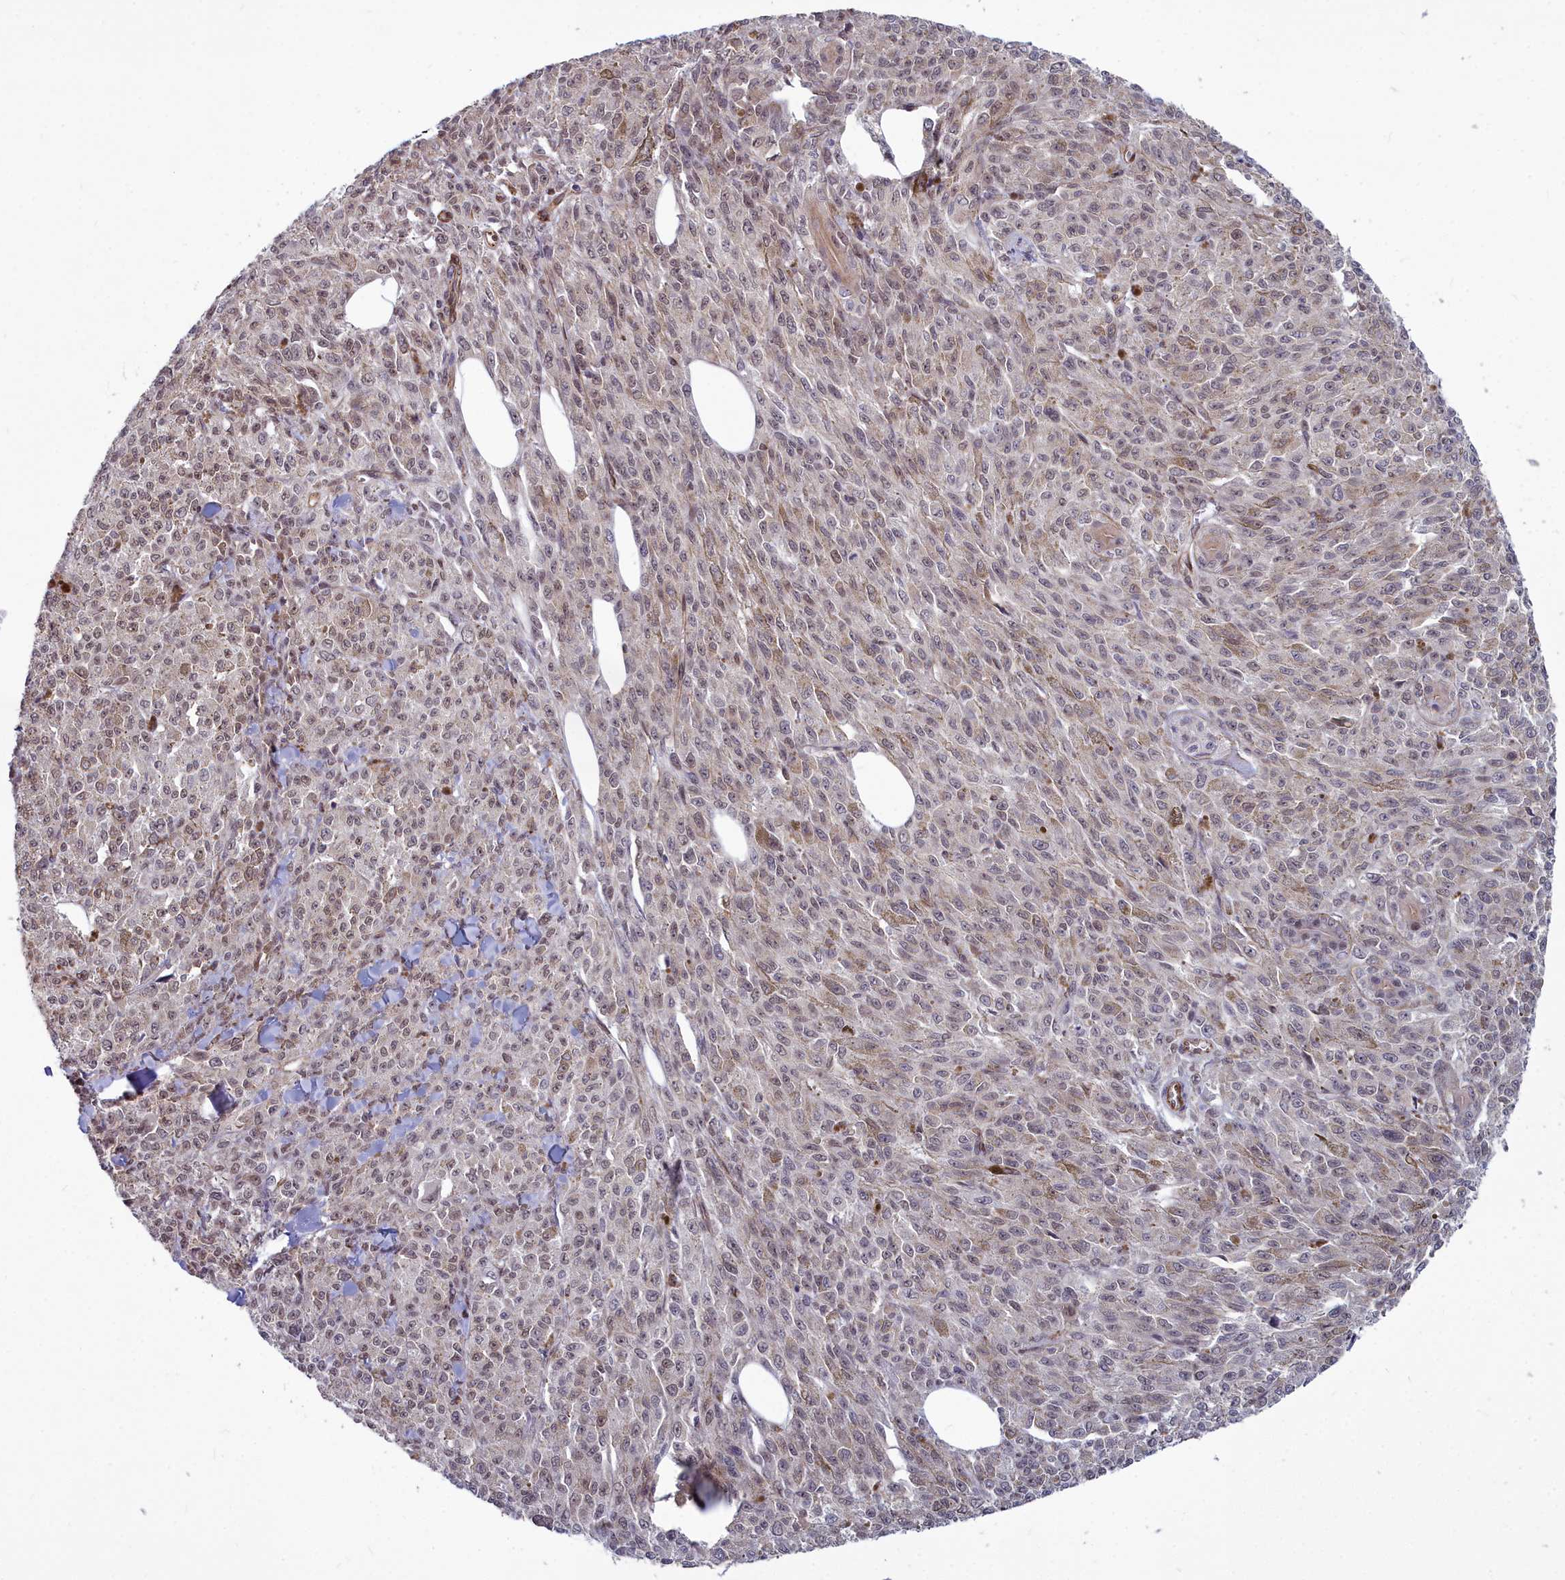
{"staining": {"intensity": "weak", "quantity": "25%-75%", "location": "nuclear"}, "tissue": "melanoma", "cell_type": "Tumor cells", "image_type": "cancer", "snomed": [{"axis": "morphology", "description": "Malignant melanoma, NOS"}, {"axis": "topography", "description": "Skin"}], "caption": "Malignant melanoma stained with a protein marker demonstrates weak staining in tumor cells.", "gene": "YJU2", "patient": {"sex": "female", "age": 52}}